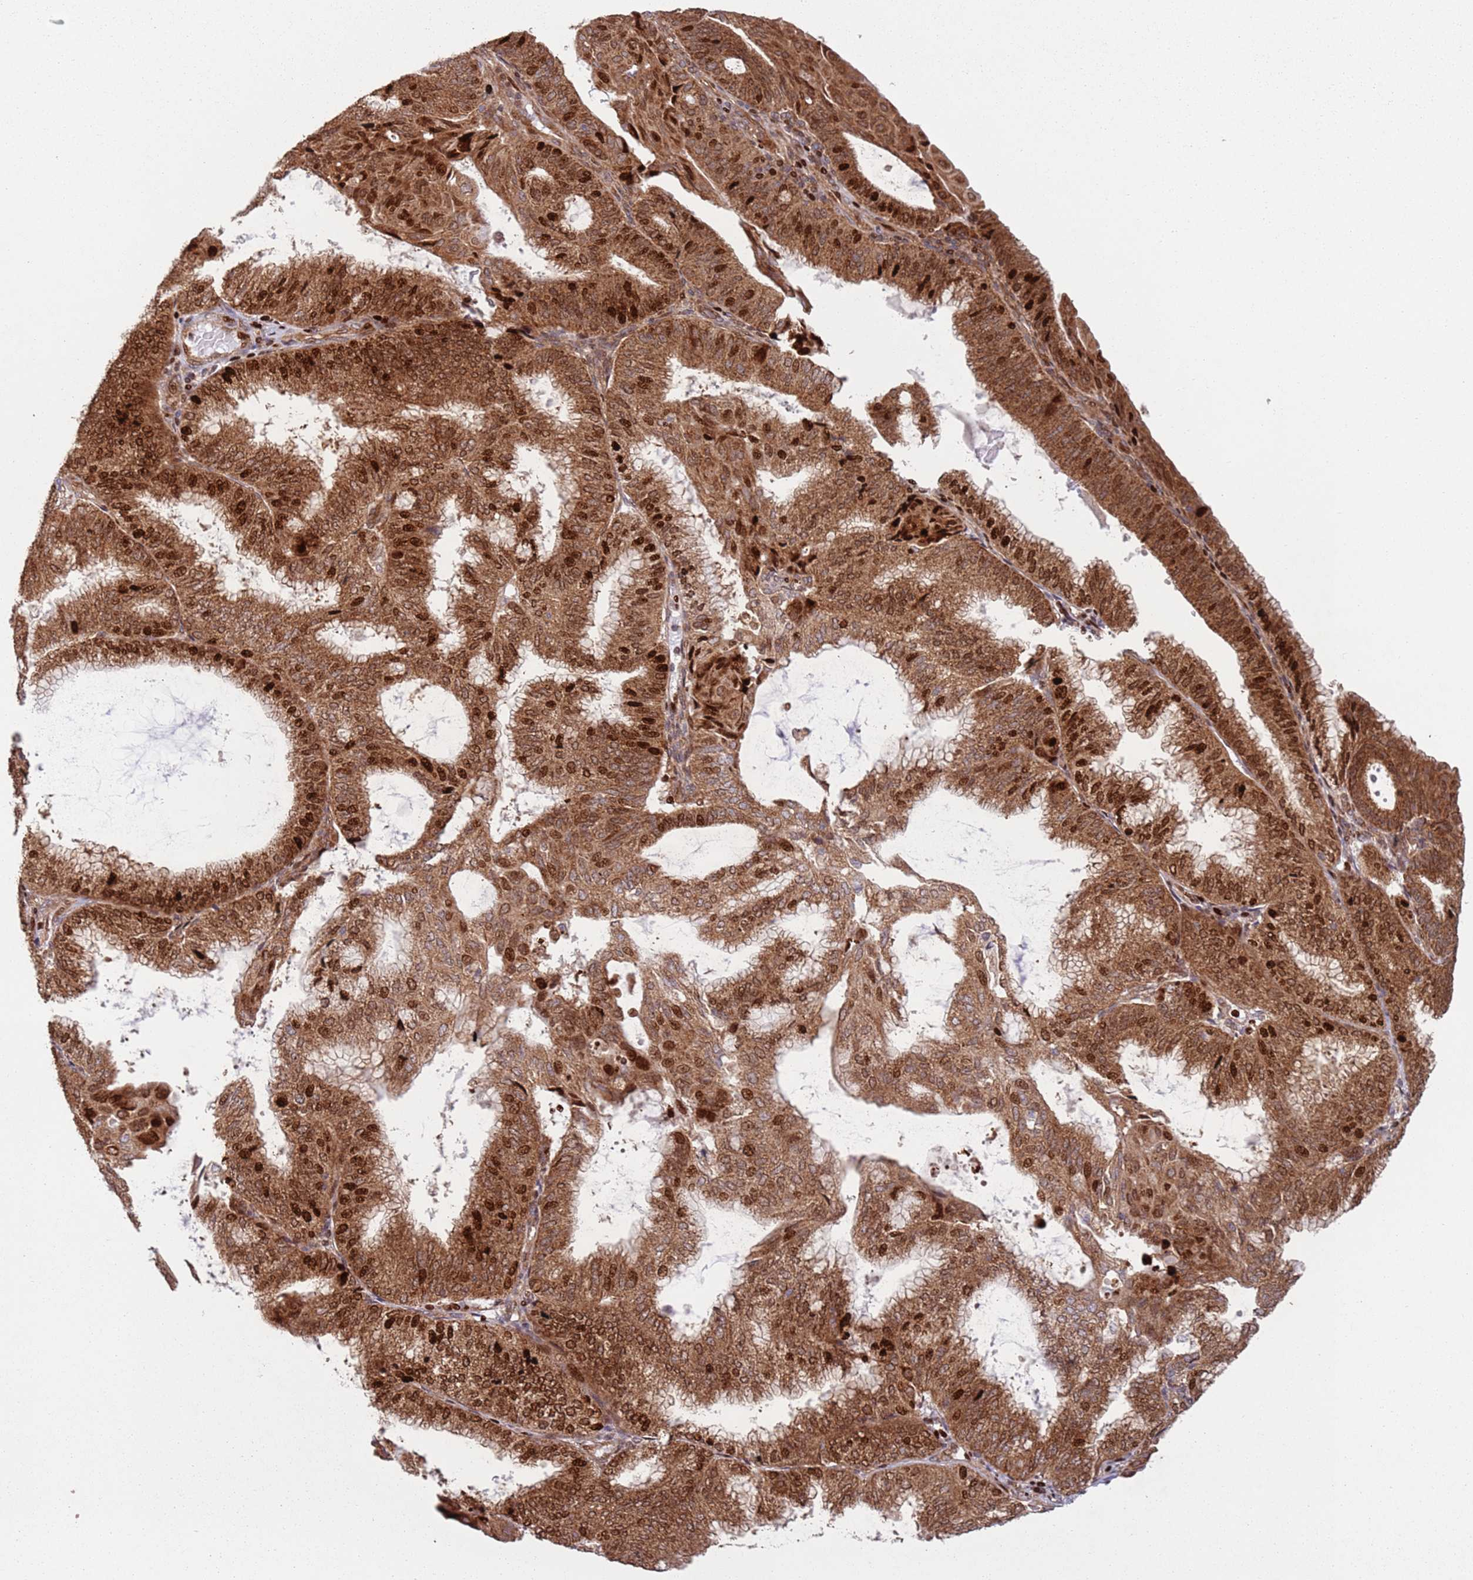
{"staining": {"intensity": "strong", "quantity": ">75%", "location": "cytoplasmic/membranous,nuclear"}, "tissue": "endometrial cancer", "cell_type": "Tumor cells", "image_type": "cancer", "snomed": [{"axis": "morphology", "description": "Adenocarcinoma, NOS"}, {"axis": "topography", "description": "Endometrium"}], "caption": "Tumor cells show high levels of strong cytoplasmic/membranous and nuclear staining in approximately >75% of cells in endometrial adenocarcinoma.", "gene": "HNRNPLL", "patient": {"sex": "female", "age": 49}}